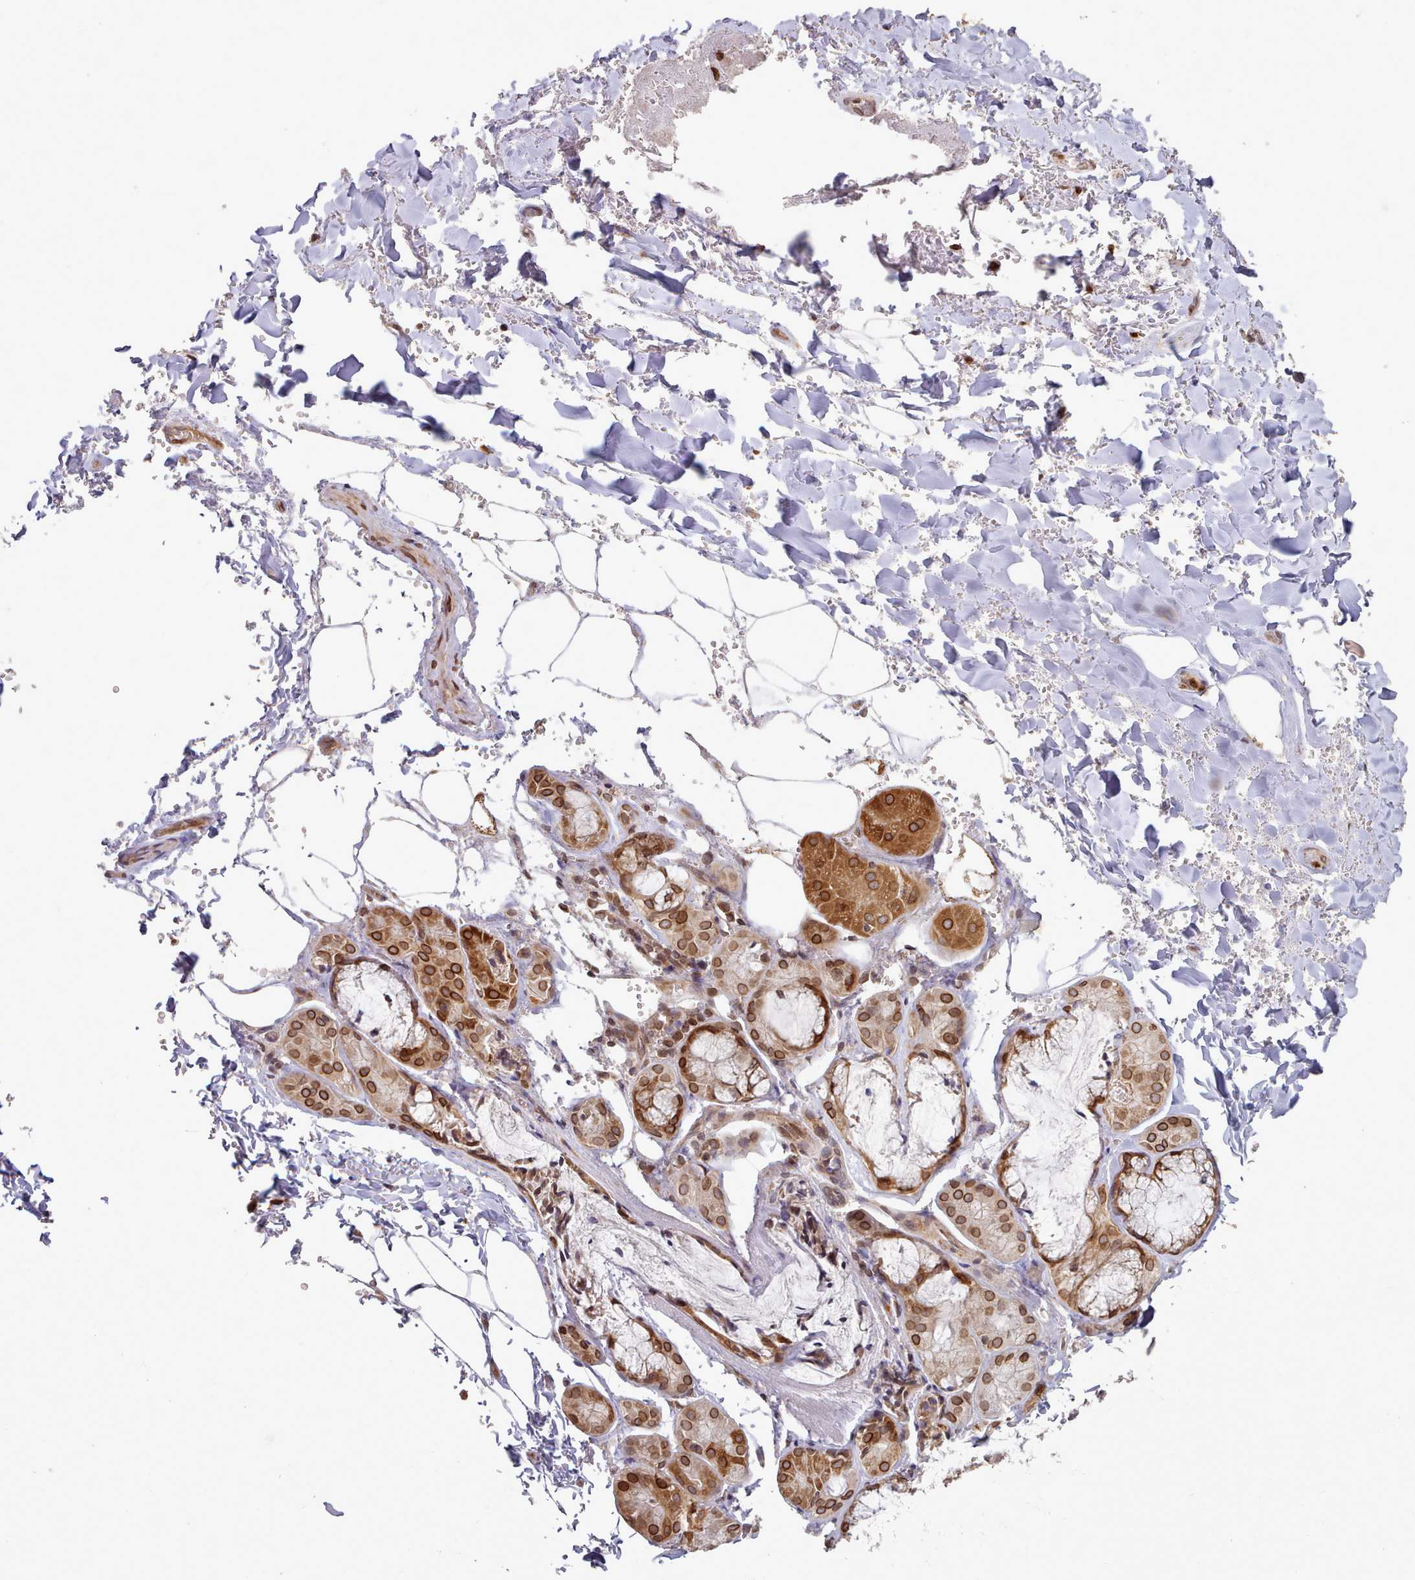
{"staining": {"intensity": "negative", "quantity": "none", "location": "none"}, "tissue": "adipose tissue", "cell_type": "Adipocytes", "image_type": "normal", "snomed": [{"axis": "morphology", "description": "Normal tissue, NOS"}, {"axis": "topography", "description": "Cartilage tissue"}], "caption": "An image of adipose tissue stained for a protein demonstrates no brown staining in adipocytes. (Stains: DAB immunohistochemistry (IHC) with hematoxylin counter stain, Microscopy: brightfield microscopy at high magnification).", "gene": "TOR1AIP1", "patient": {"sex": "male", "age": 66}}